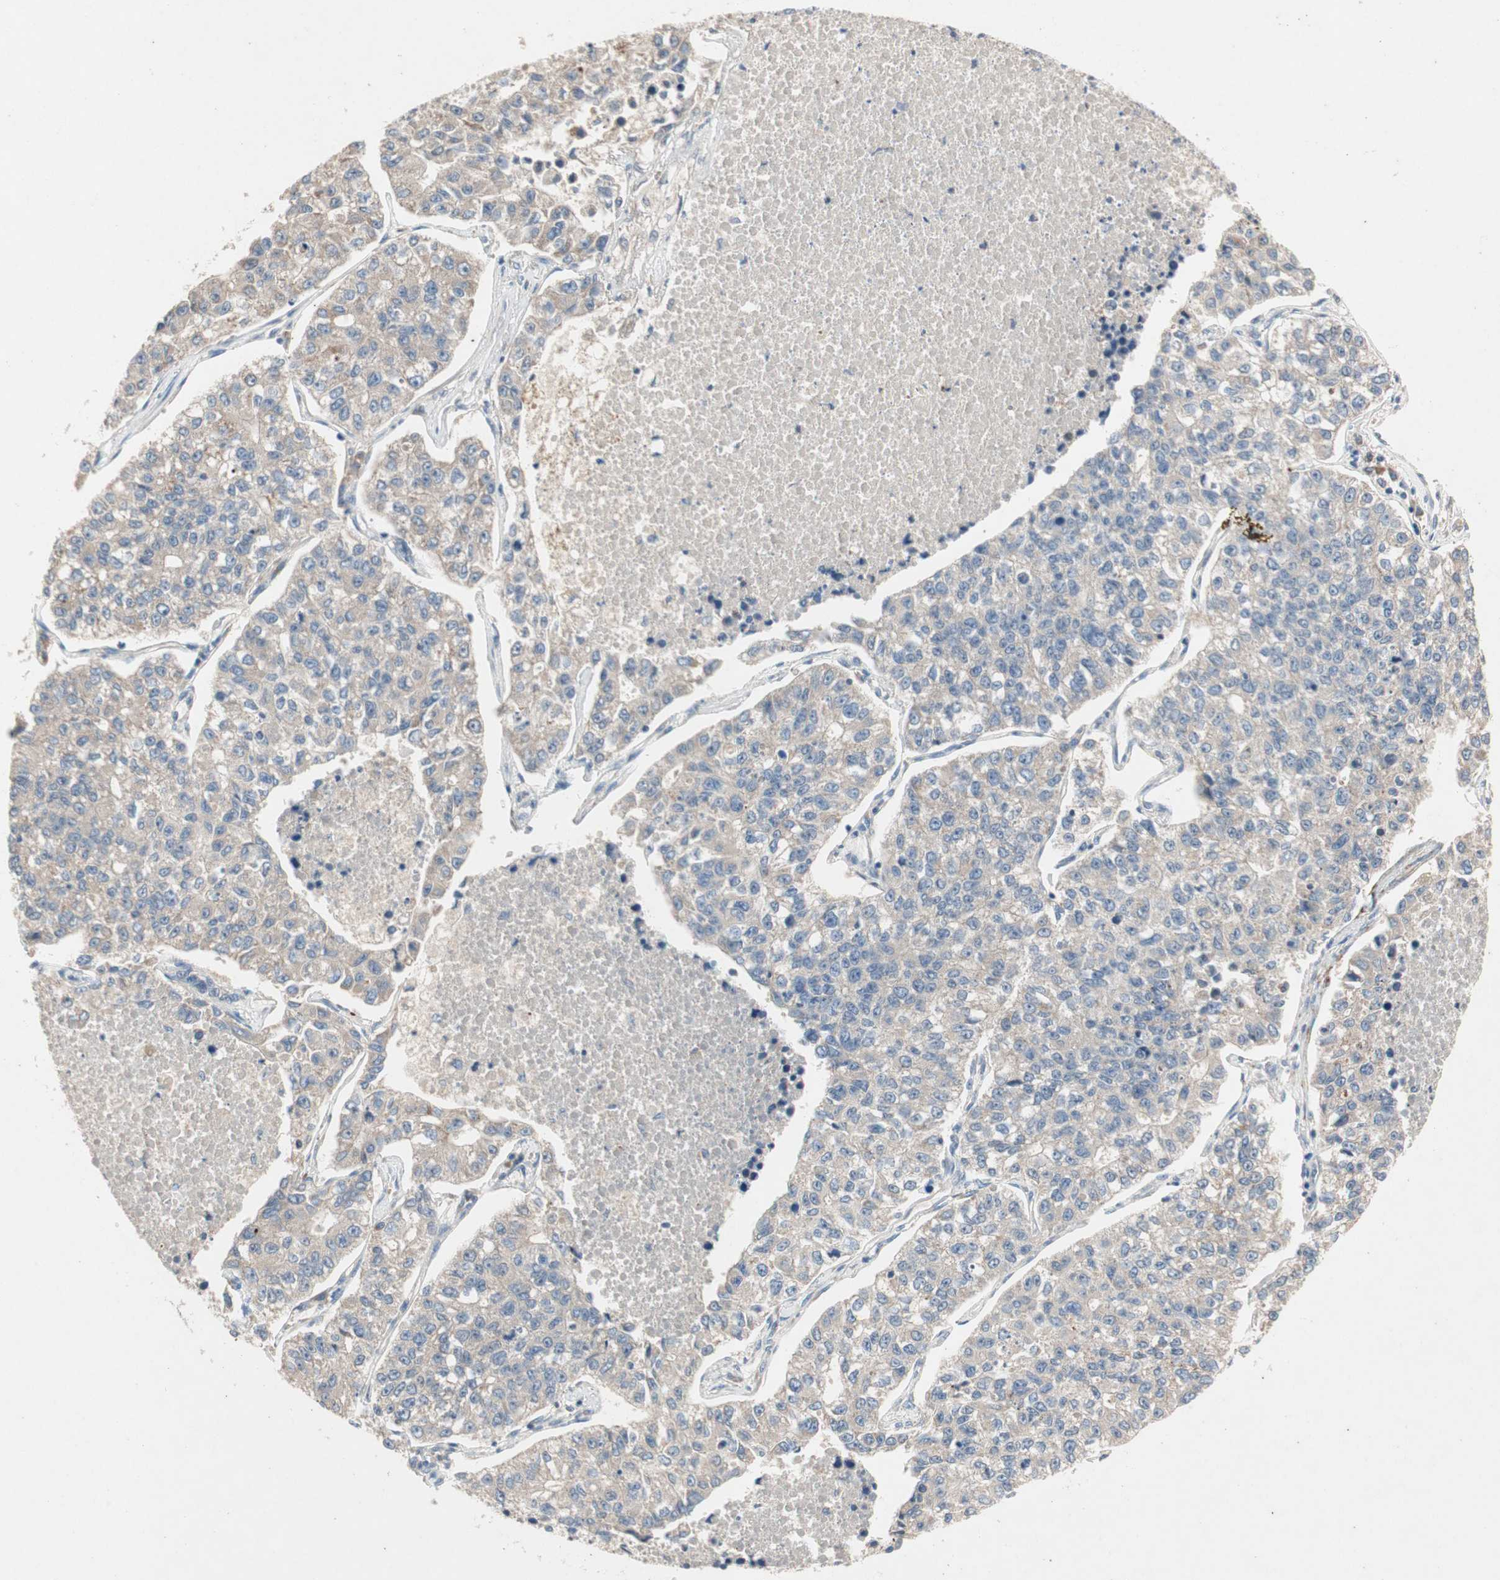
{"staining": {"intensity": "weak", "quantity": "25%-75%", "location": "cytoplasmic/membranous"}, "tissue": "lung cancer", "cell_type": "Tumor cells", "image_type": "cancer", "snomed": [{"axis": "morphology", "description": "Adenocarcinoma, NOS"}, {"axis": "topography", "description": "Lung"}], "caption": "Lung adenocarcinoma stained for a protein (brown) demonstrates weak cytoplasmic/membranous positive expression in approximately 25%-75% of tumor cells.", "gene": "NCLN", "patient": {"sex": "male", "age": 49}}